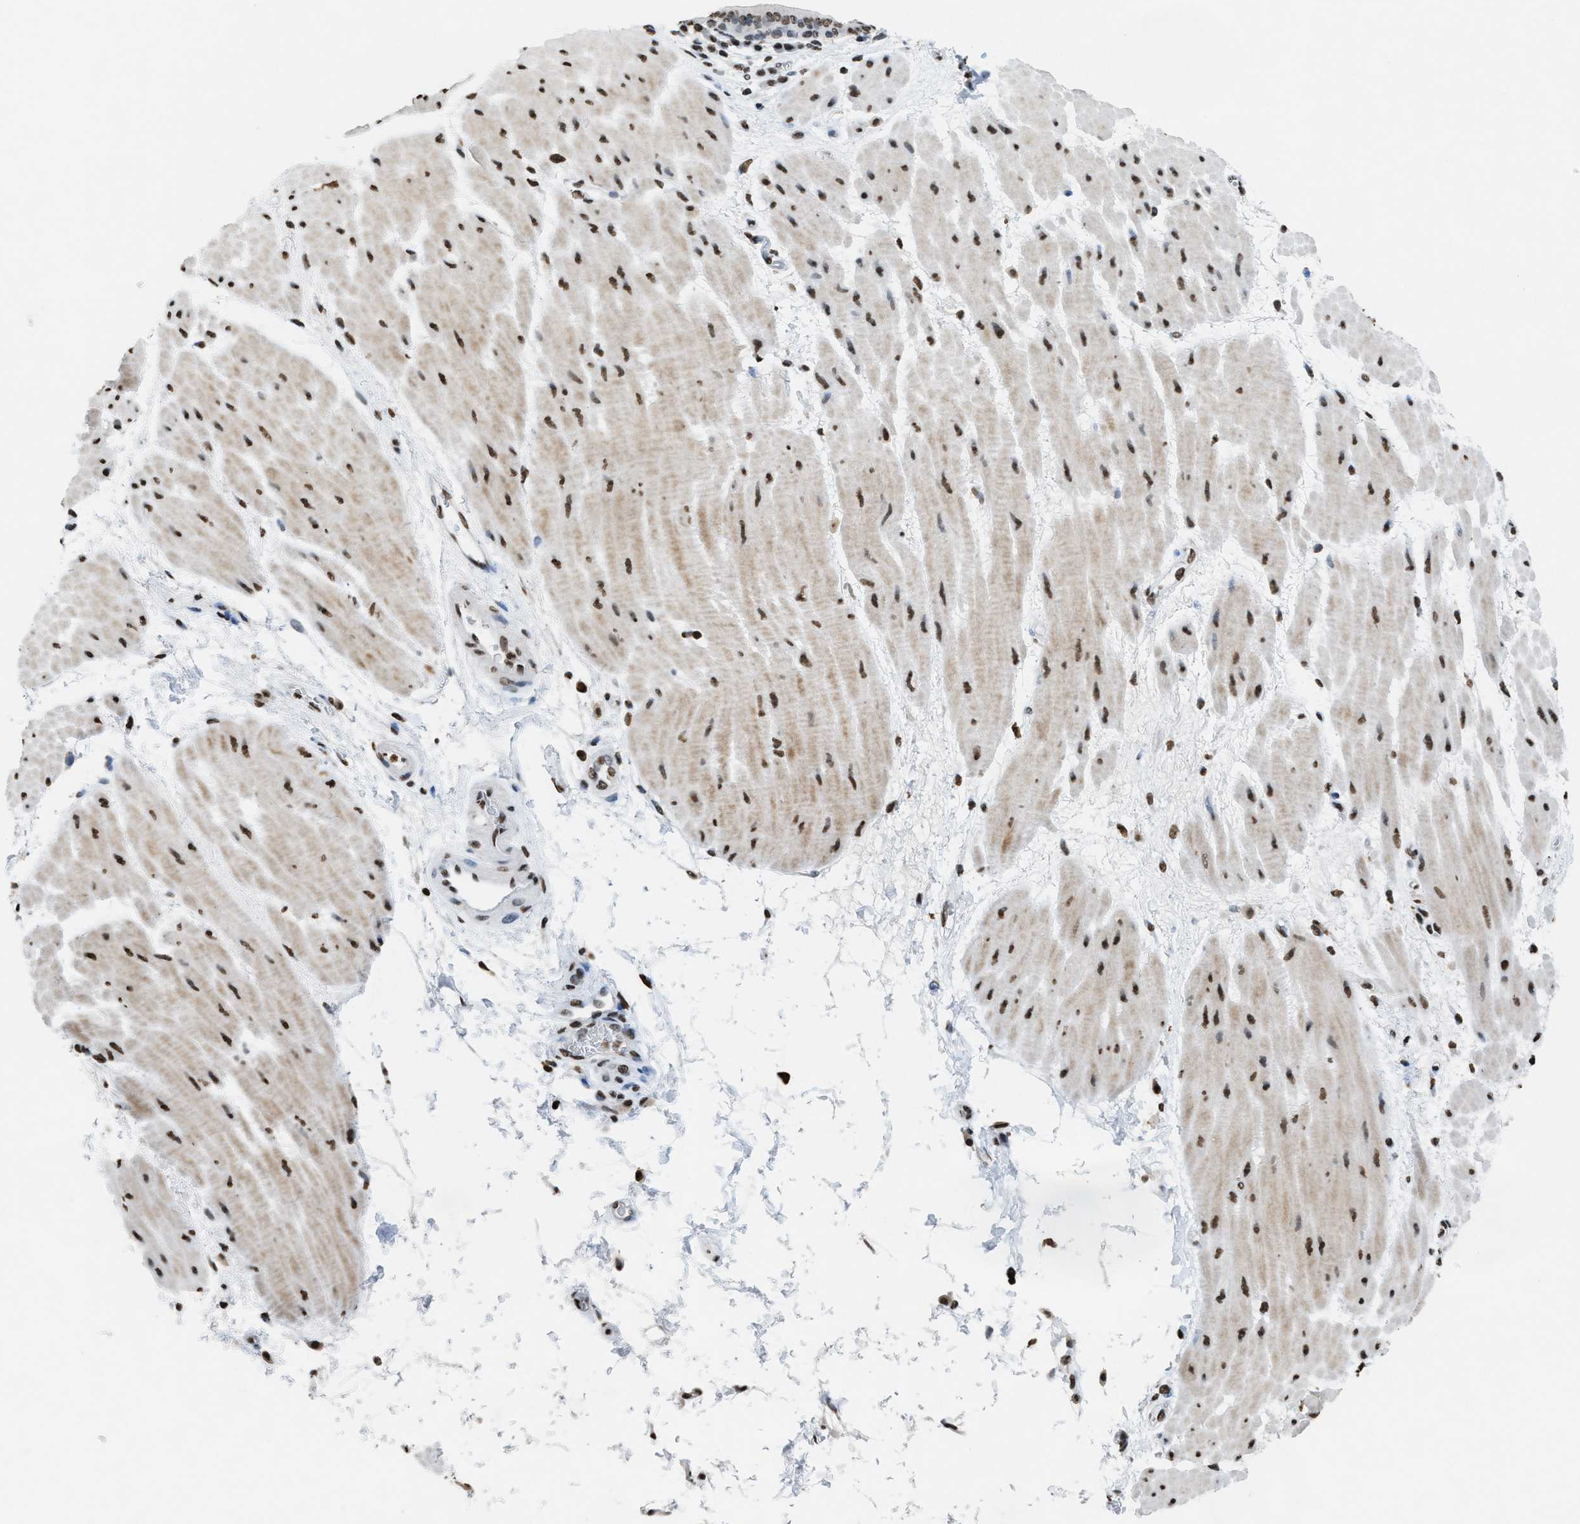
{"staining": {"intensity": "moderate", "quantity": "<25%", "location": "nuclear"}, "tissue": "esophagus", "cell_type": "Squamous epithelial cells", "image_type": "normal", "snomed": [{"axis": "morphology", "description": "Normal tissue, NOS"}, {"axis": "topography", "description": "Esophagus"}], "caption": "This photomicrograph shows immunohistochemistry (IHC) staining of normal human esophagus, with low moderate nuclear positivity in approximately <25% of squamous epithelial cells.", "gene": "NUP88", "patient": {"sex": "male", "age": 48}}